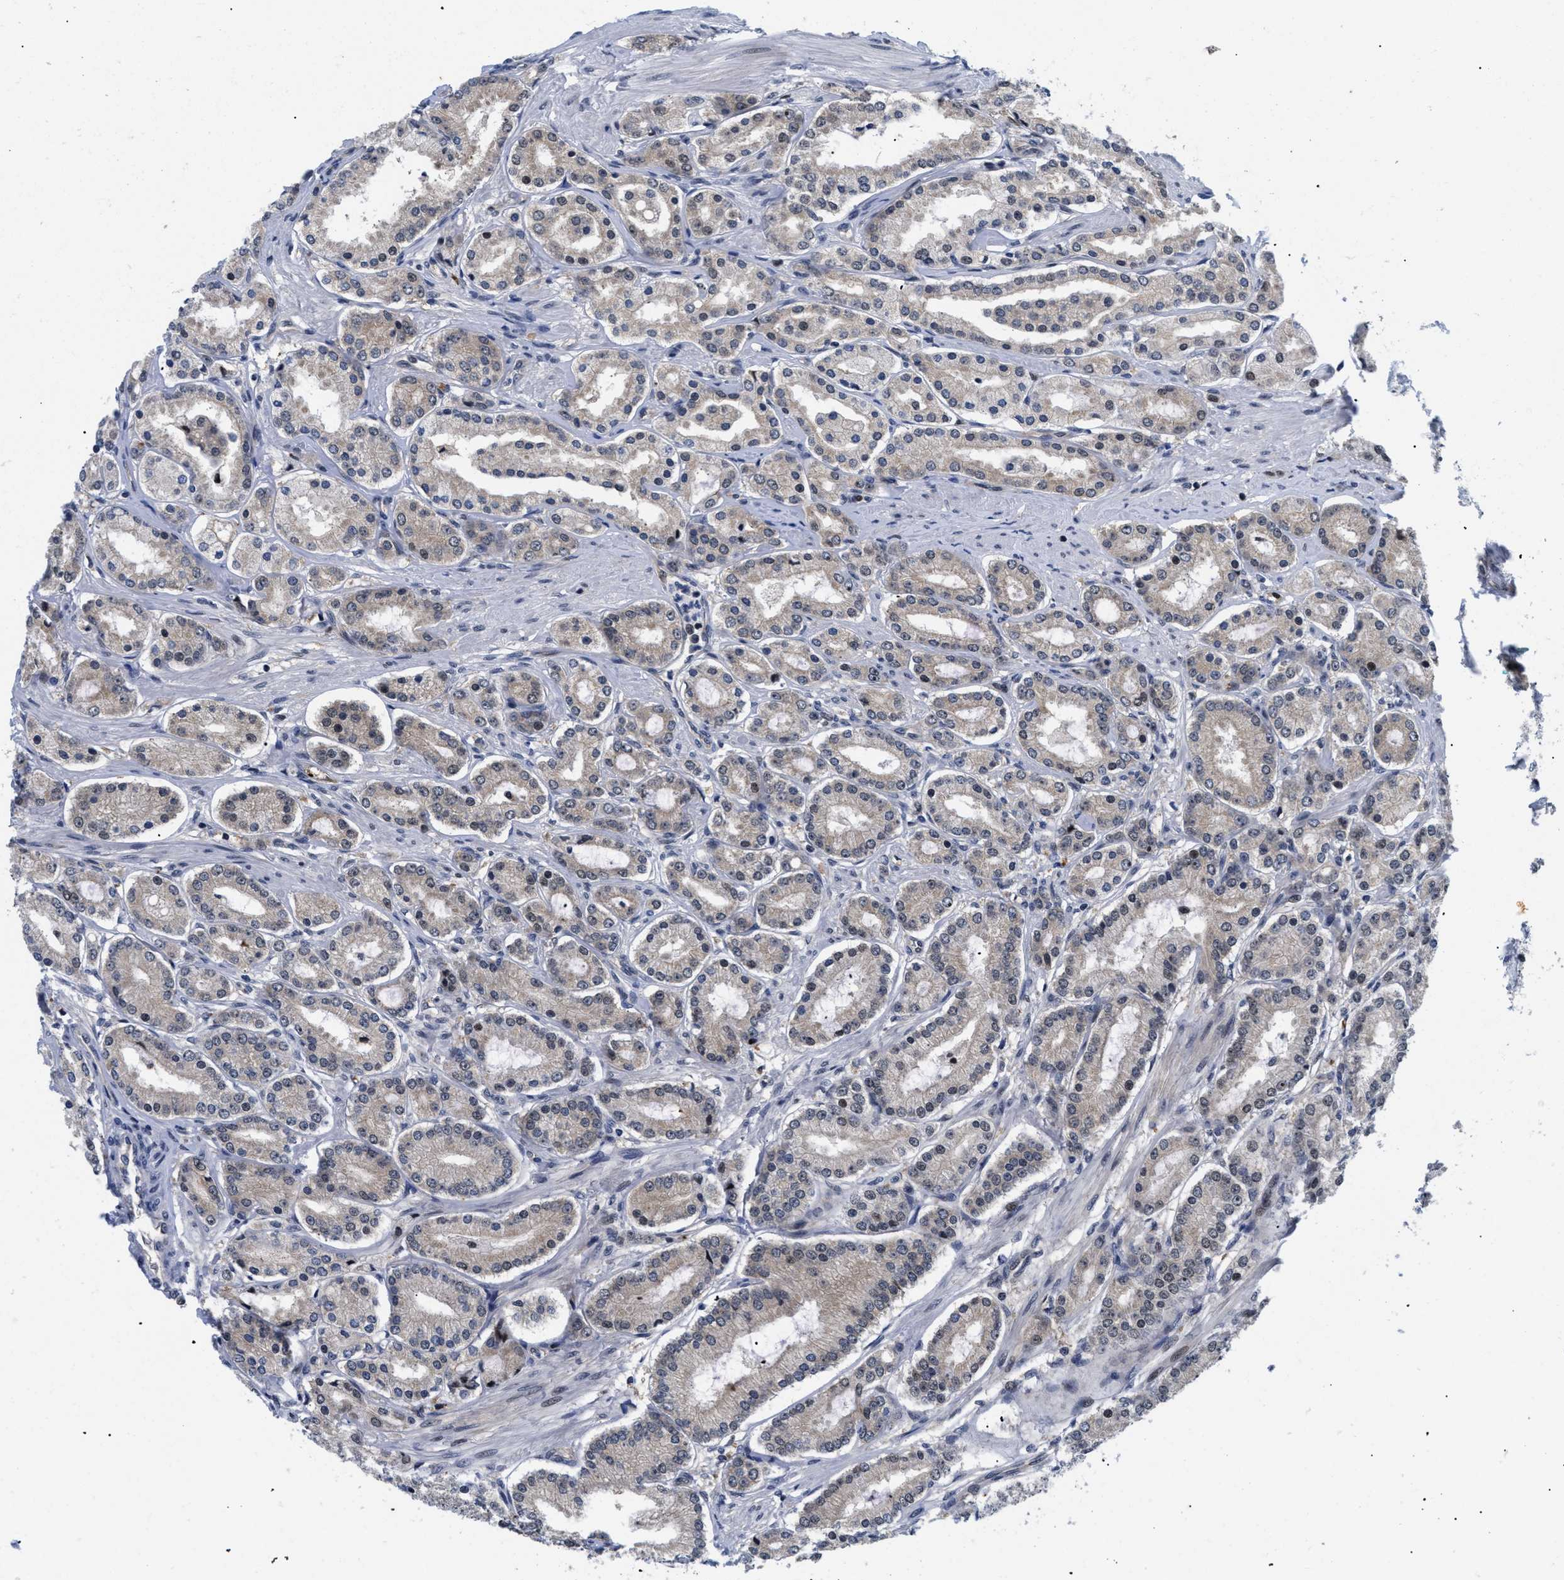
{"staining": {"intensity": "moderate", "quantity": "<25%", "location": "cytoplasmic/membranous,nuclear"}, "tissue": "prostate cancer", "cell_type": "Tumor cells", "image_type": "cancer", "snomed": [{"axis": "morphology", "description": "Adenocarcinoma, Low grade"}, {"axis": "topography", "description": "Prostate"}], "caption": "Human prostate cancer (adenocarcinoma (low-grade)) stained for a protein (brown) shows moderate cytoplasmic/membranous and nuclear positive expression in about <25% of tumor cells.", "gene": "SLC29A2", "patient": {"sex": "male", "age": 63}}